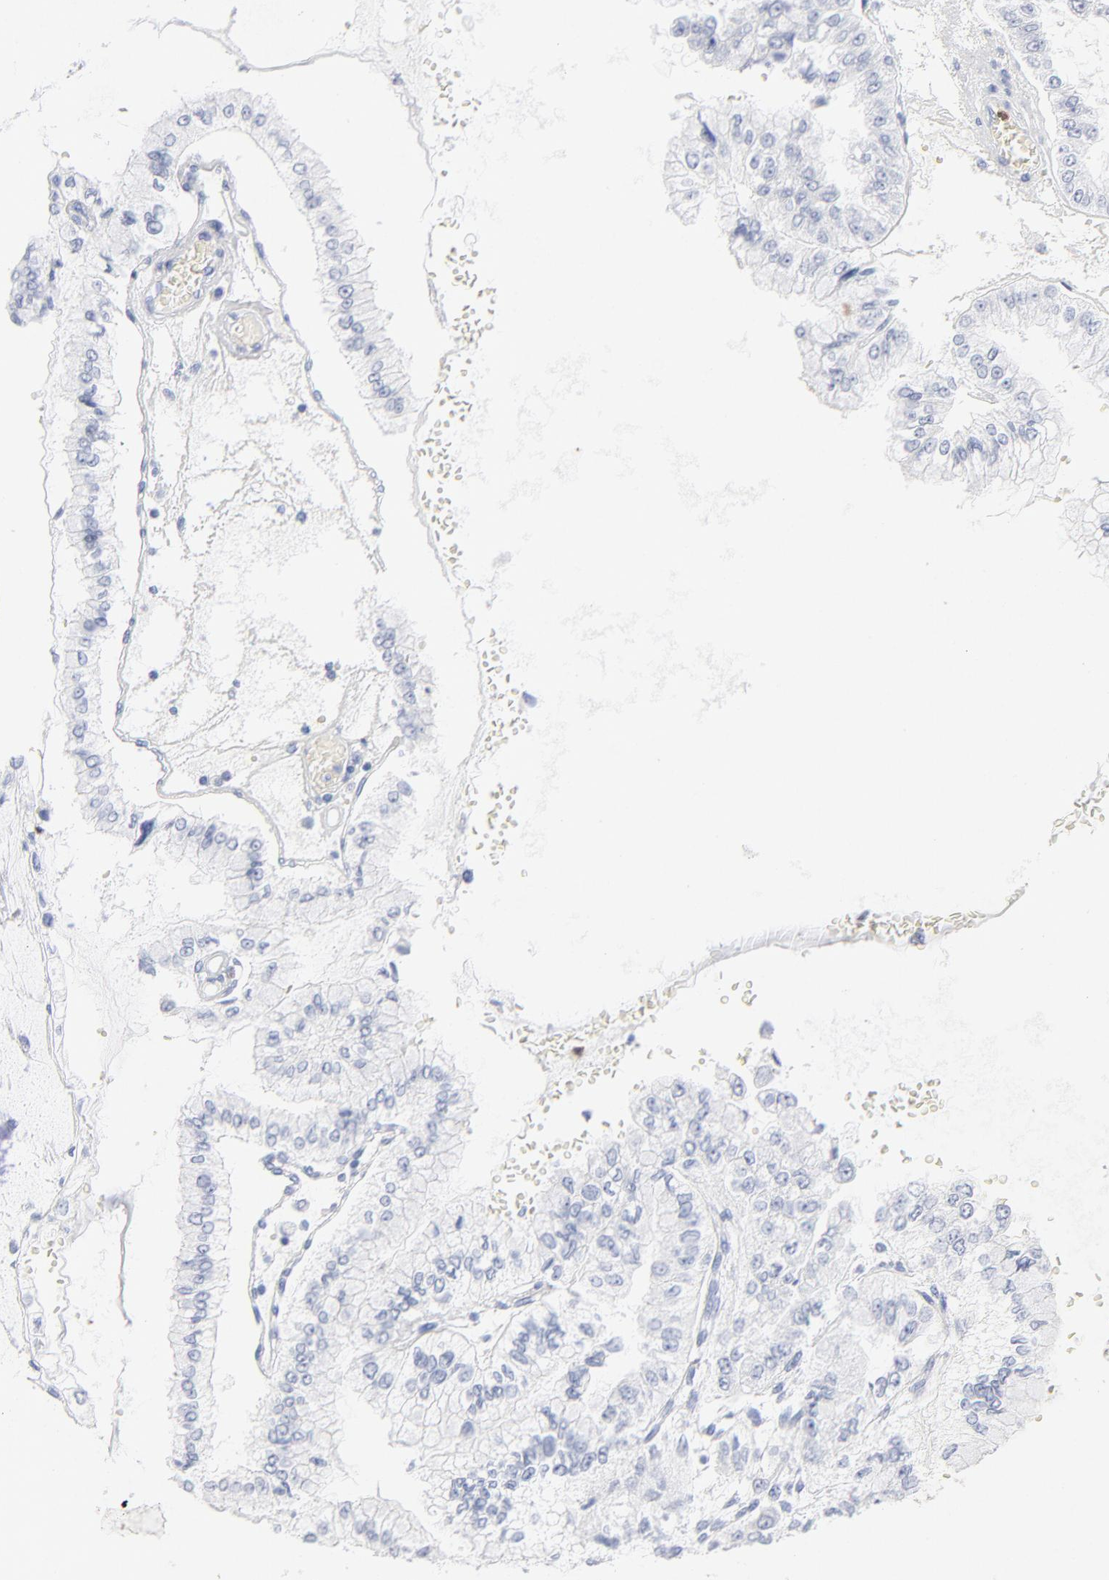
{"staining": {"intensity": "negative", "quantity": "none", "location": "none"}, "tissue": "liver cancer", "cell_type": "Tumor cells", "image_type": "cancer", "snomed": [{"axis": "morphology", "description": "Cholangiocarcinoma"}, {"axis": "topography", "description": "Liver"}], "caption": "Micrograph shows no significant protein positivity in tumor cells of liver cancer.", "gene": "ARG1", "patient": {"sex": "female", "age": 79}}